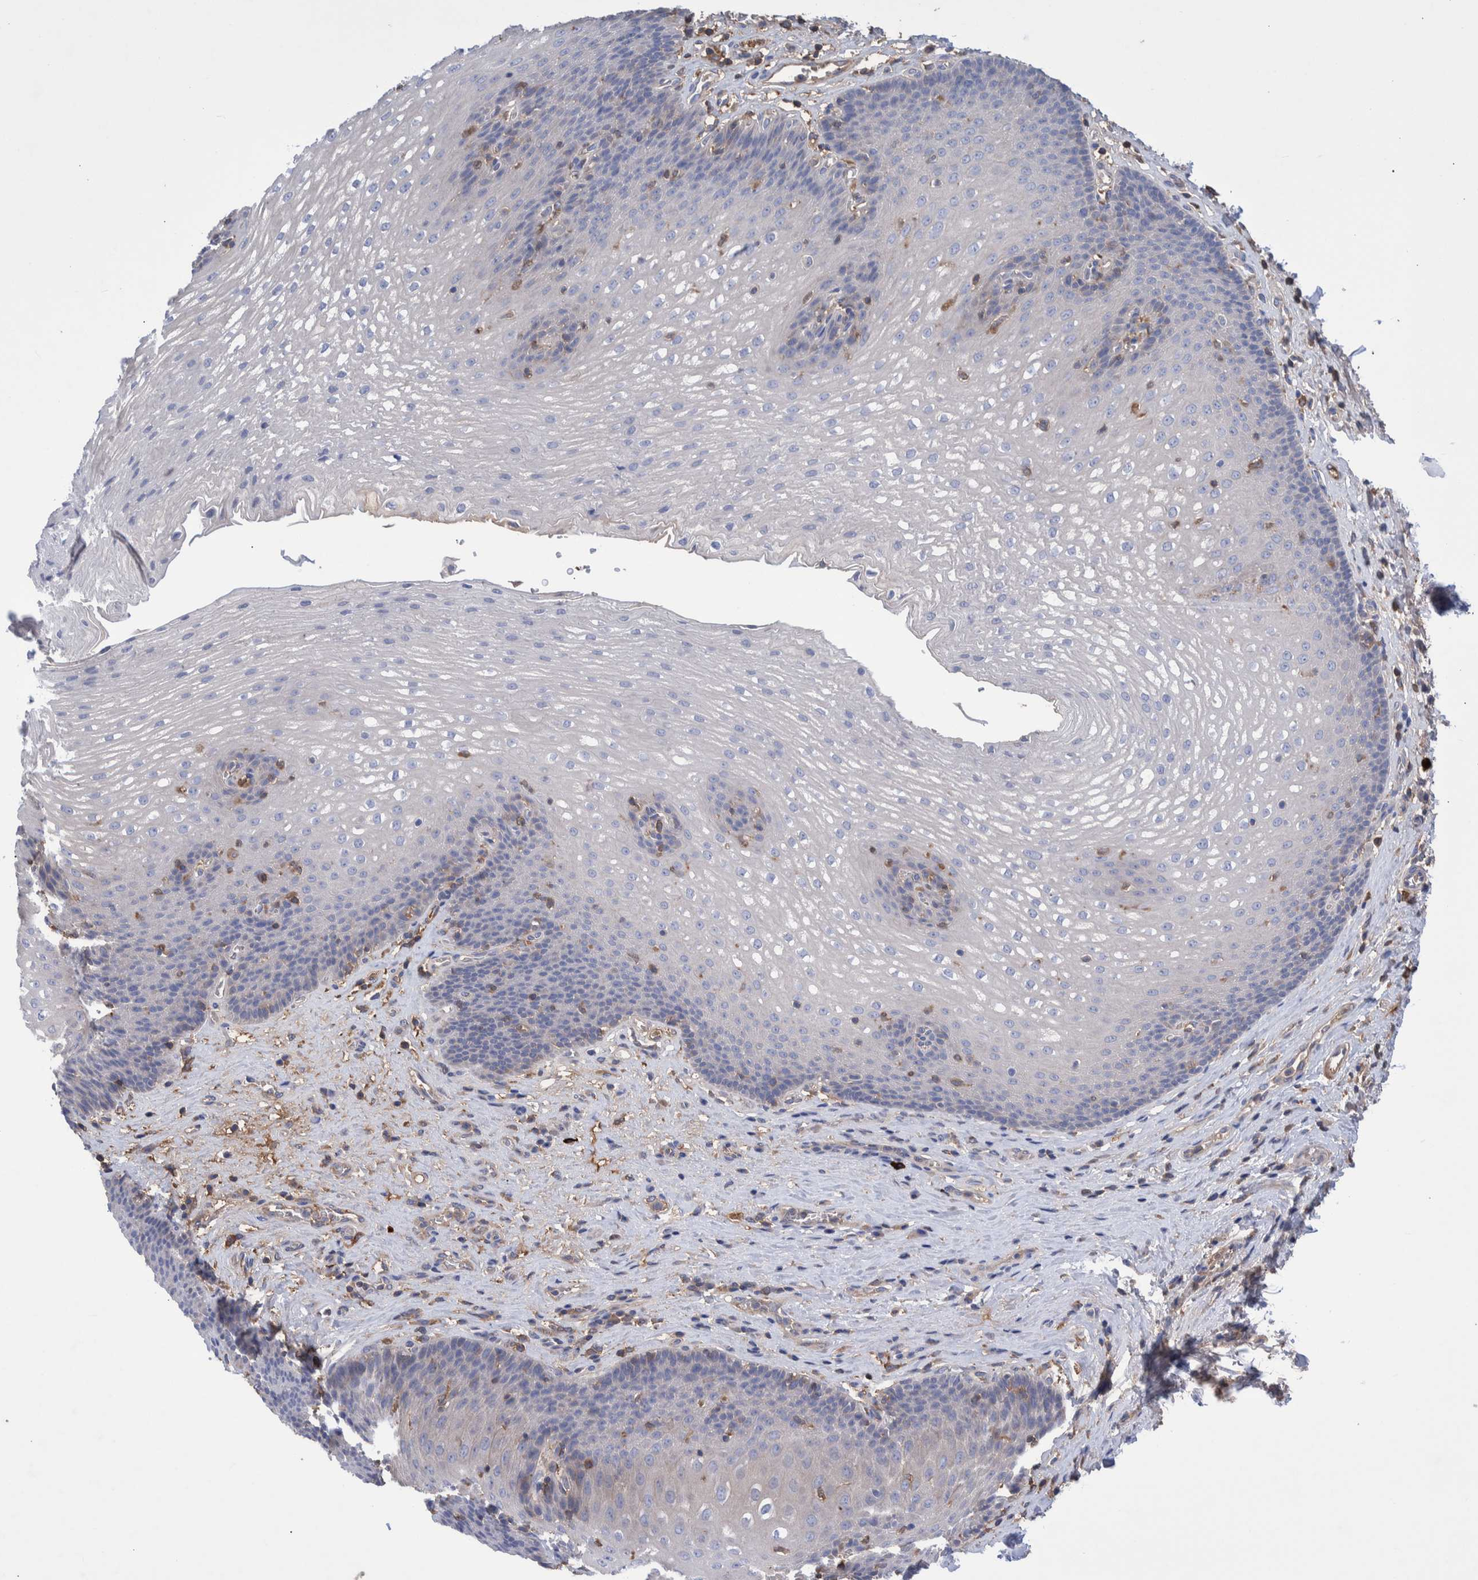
{"staining": {"intensity": "negative", "quantity": "none", "location": "none"}, "tissue": "esophagus", "cell_type": "Squamous epithelial cells", "image_type": "normal", "snomed": [{"axis": "morphology", "description": "Normal tissue, NOS"}, {"axis": "topography", "description": "Esophagus"}], "caption": "Immunohistochemistry image of unremarkable esophagus: human esophagus stained with DAB (3,3'-diaminobenzidine) shows no significant protein expression in squamous epithelial cells. (IHC, brightfield microscopy, high magnification).", "gene": "DLL4", "patient": {"sex": "male", "age": 48}}